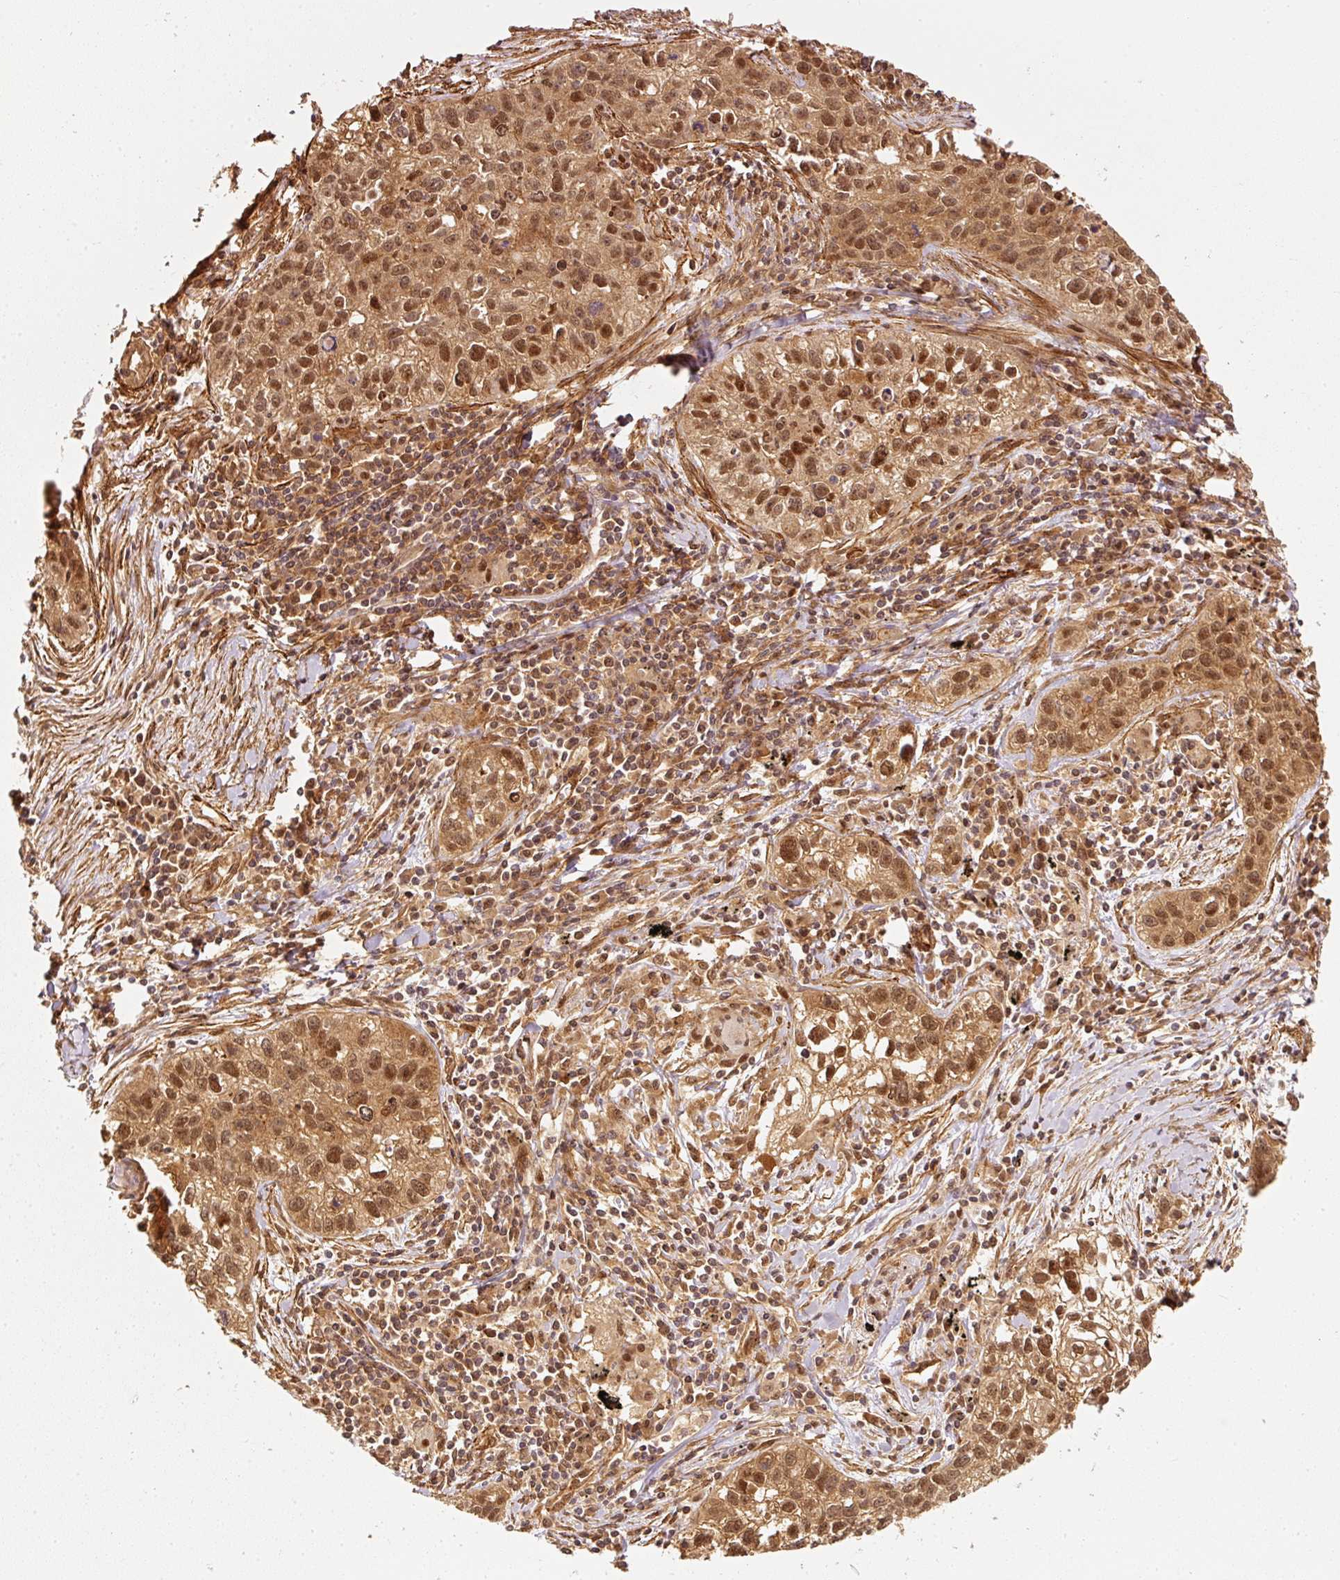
{"staining": {"intensity": "moderate", "quantity": ">75%", "location": "cytoplasmic/membranous,nuclear"}, "tissue": "lung cancer", "cell_type": "Tumor cells", "image_type": "cancer", "snomed": [{"axis": "morphology", "description": "Squamous cell carcinoma, NOS"}, {"axis": "topography", "description": "Lung"}], "caption": "Lung cancer (squamous cell carcinoma) was stained to show a protein in brown. There is medium levels of moderate cytoplasmic/membranous and nuclear positivity in approximately >75% of tumor cells.", "gene": "PSMD1", "patient": {"sex": "male", "age": 74}}